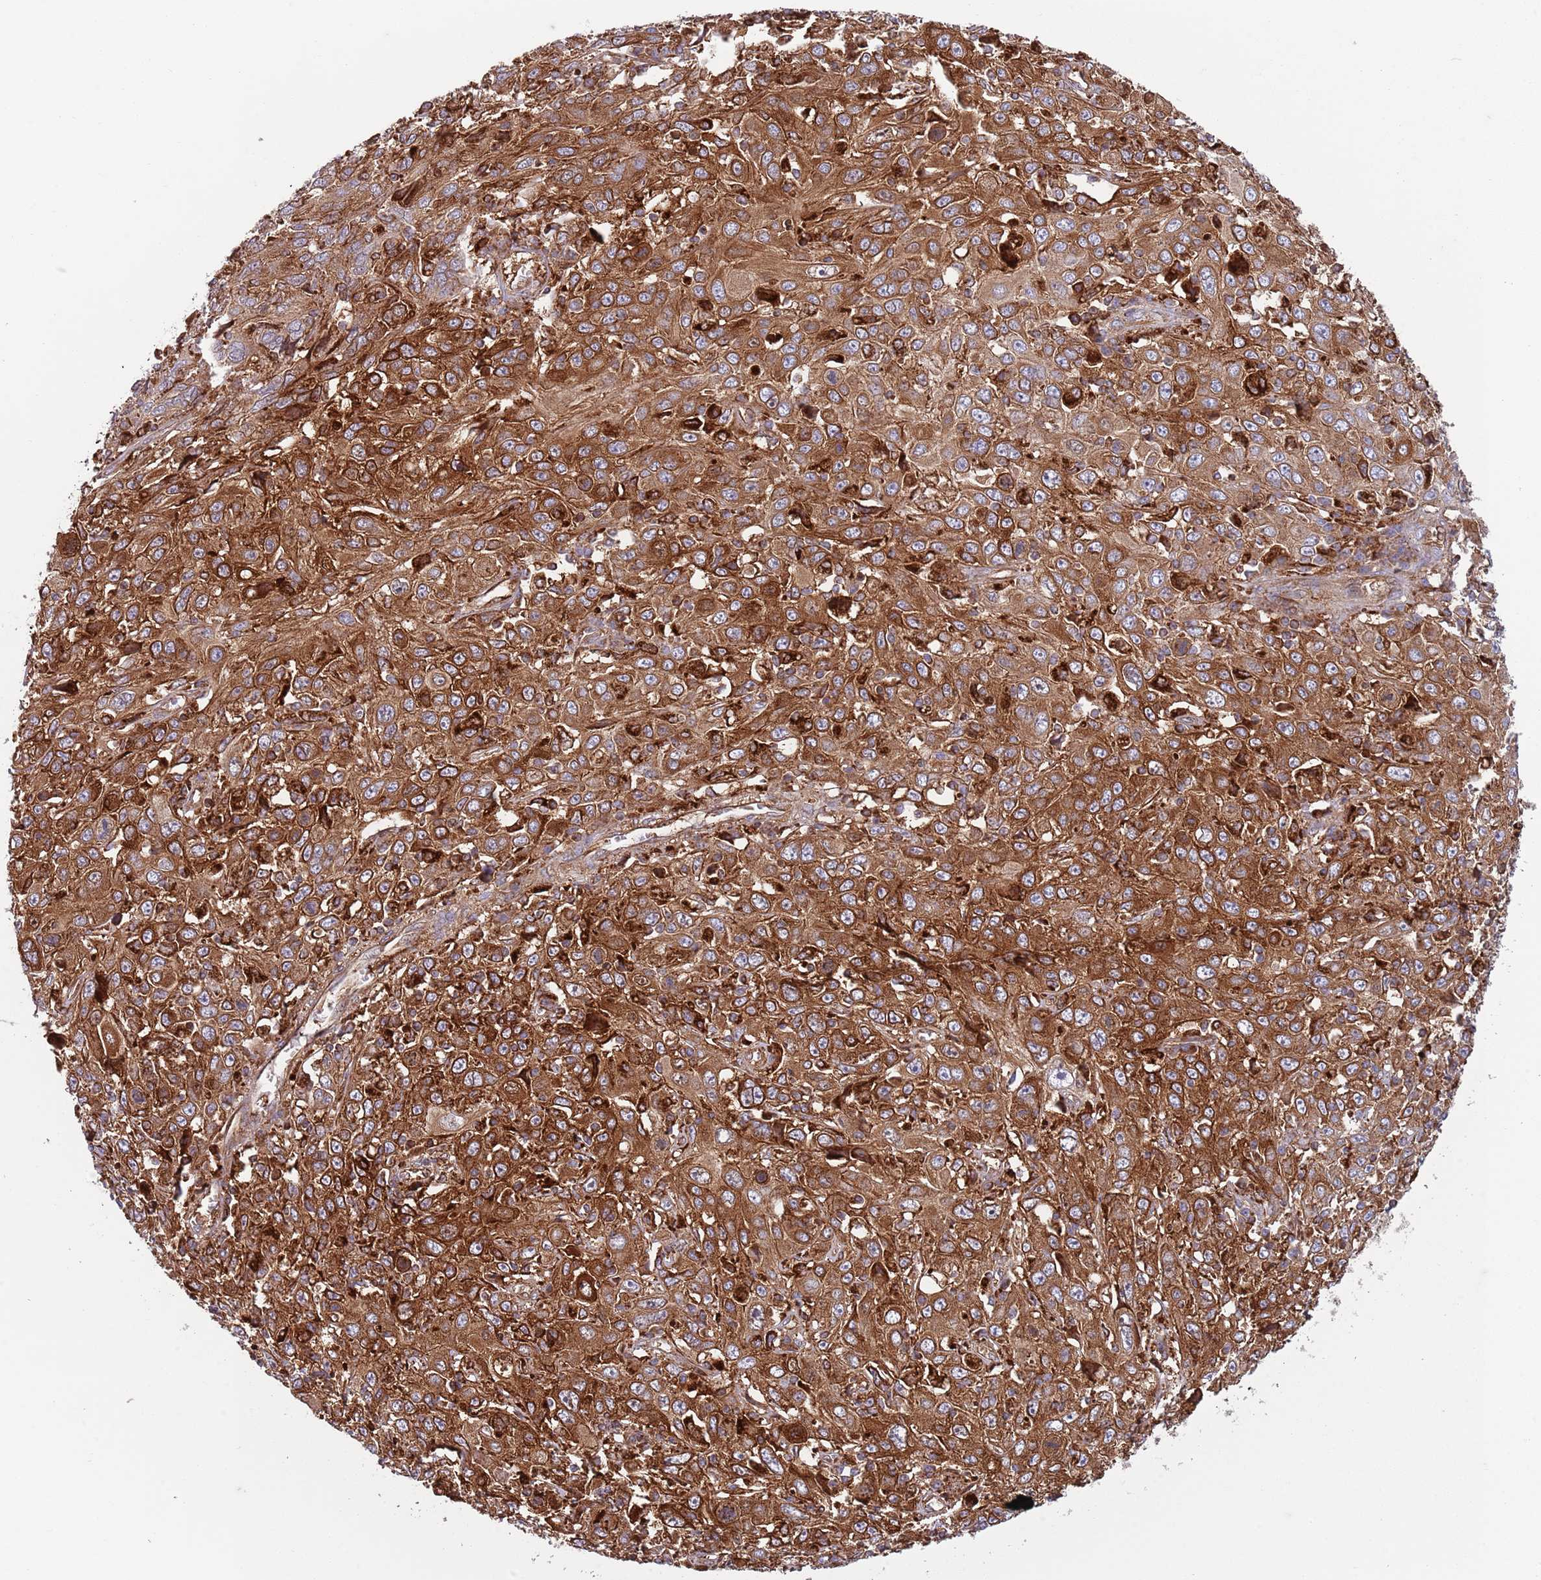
{"staining": {"intensity": "strong", "quantity": ">75%", "location": "cytoplasmic/membranous"}, "tissue": "cervical cancer", "cell_type": "Tumor cells", "image_type": "cancer", "snomed": [{"axis": "morphology", "description": "Squamous cell carcinoma, NOS"}, {"axis": "topography", "description": "Cervix"}], "caption": "Immunohistochemical staining of cervical cancer exhibits high levels of strong cytoplasmic/membranous protein positivity in approximately >75% of tumor cells.", "gene": "ZMYM5", "patient": {"sex": "female", "age": 46}}